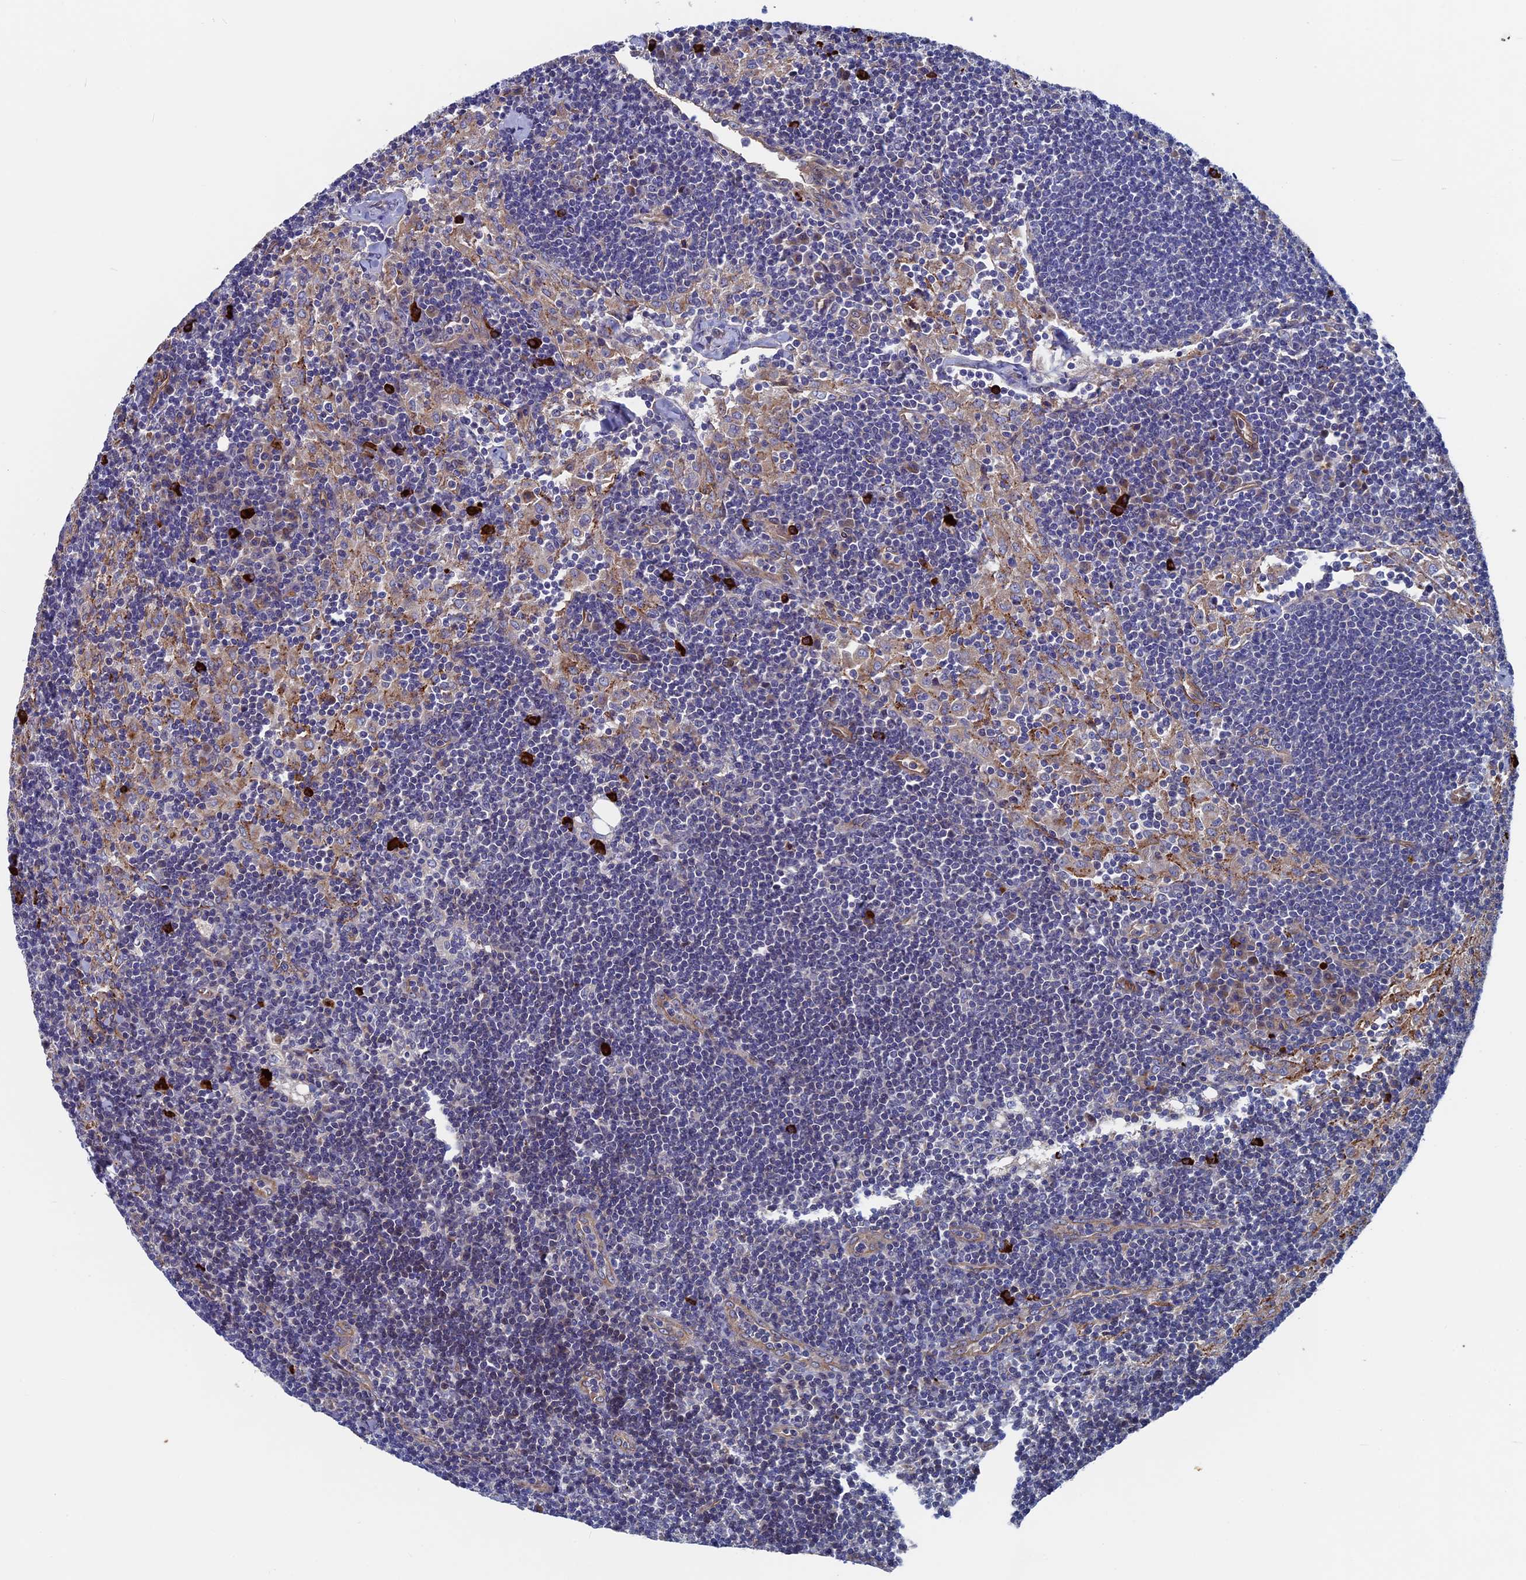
{"staining": {"intensity": "negative", "quantity": "none", "location": "none"}, "tissue": "lymph node", "cell_type": "Germinal center cells", "image_type": "normal", "snomed": [{"axis": "morphology", "description": "Normal tissue, NOS"}, {"axis": "topography", "description": "Lymph node"}], "caption": "Immunohistochemistry of benign lymph node demonstrates no expression in germinal center cells.", "gene": "RPUSD1", "patient": {"sex": "male", "age": 24}}